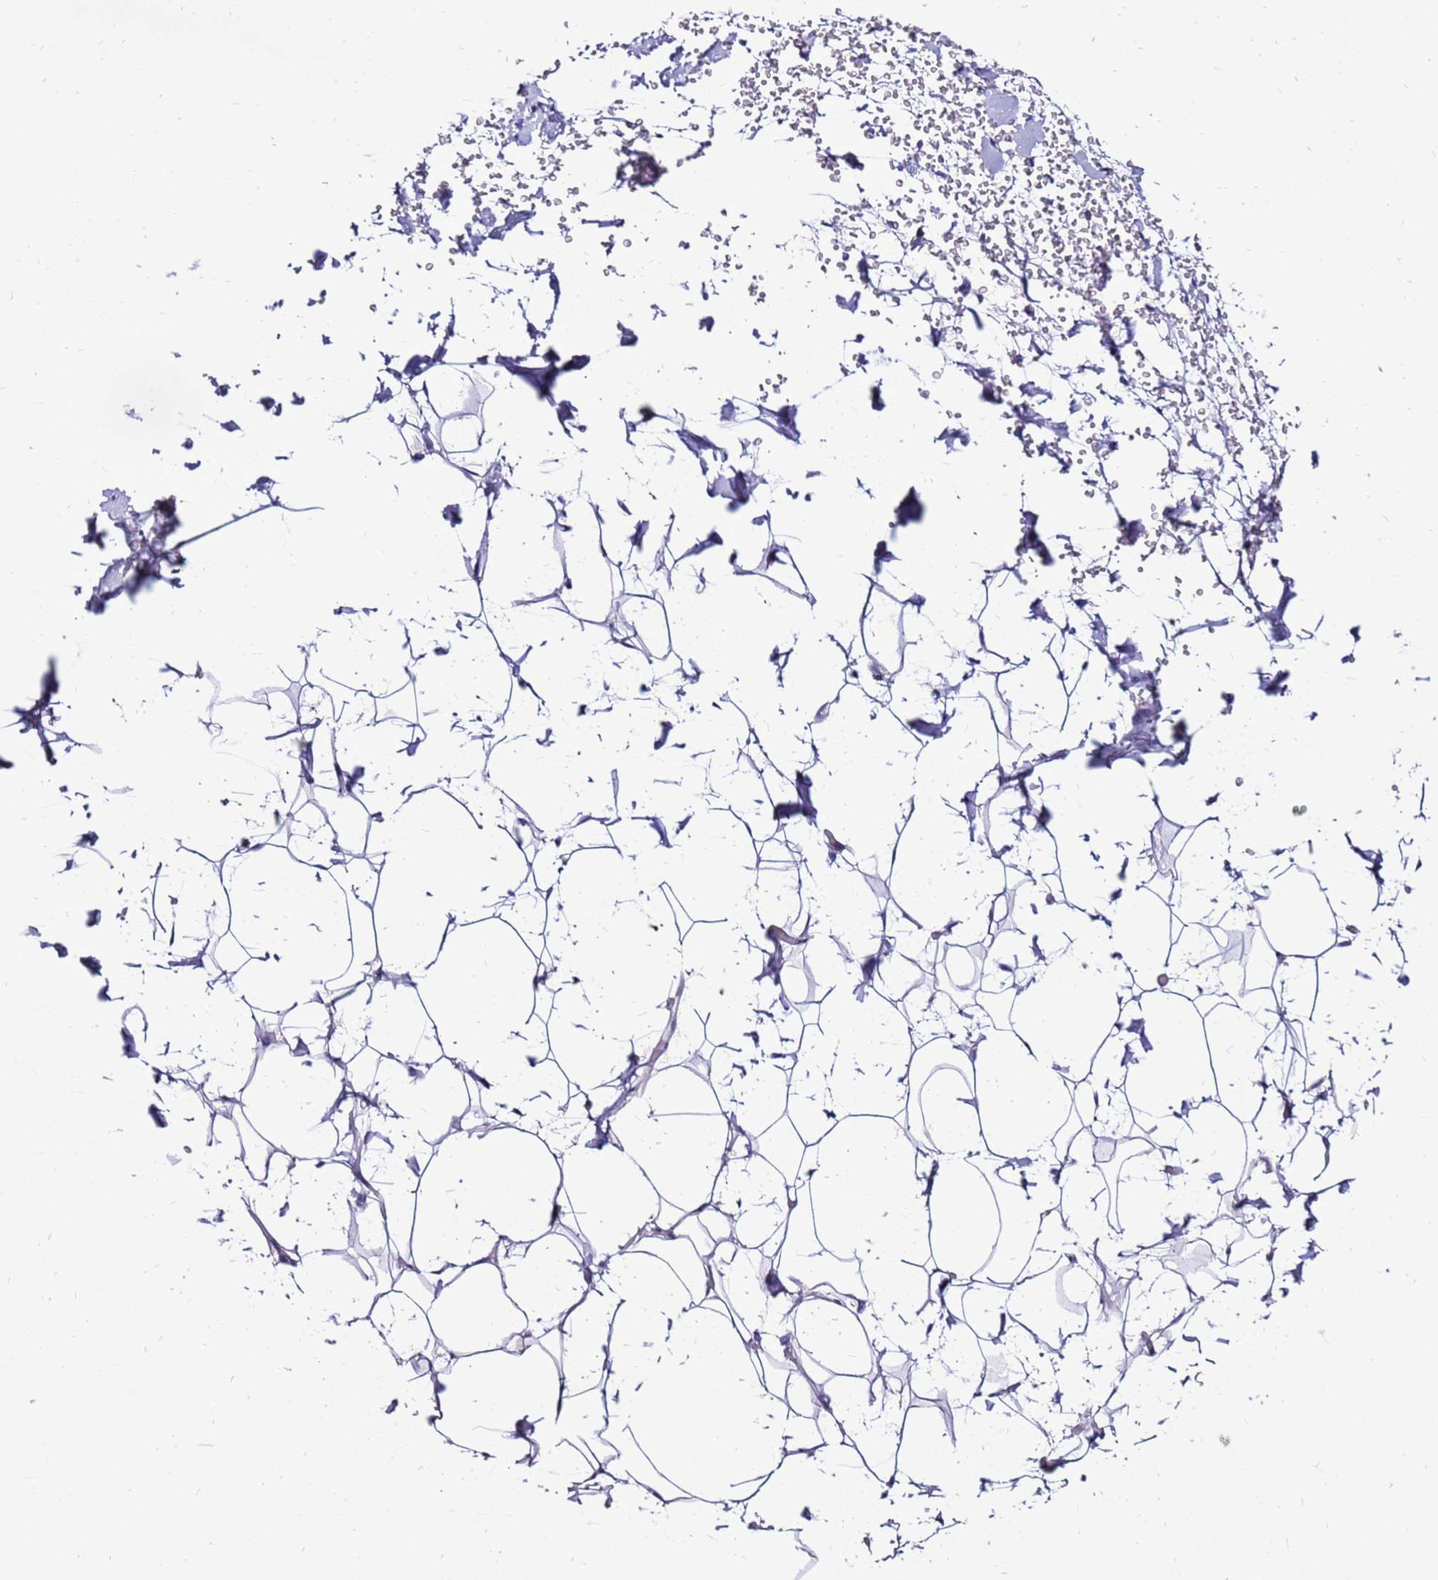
{"staining": {"intensity": "negative", "quantity": "none", "location": "none"}, "tissue": "adipose tissue", "cell_type": "Adipocytes", "image_type": "normal", "snomed": [{"axis": "morphology", "description": "Normal tissue, NOS"}, {"axis": "topography", "description": "Breast"}], "caption": "Adipocytes are negative for protein expression in benign human adipose tissue. (DAB (3,3'-diaminobenzidine) IHC with hematoxylin counter stain).", "gene": "TMEM106C", "patient": {"sex": "female", "age": 26}}